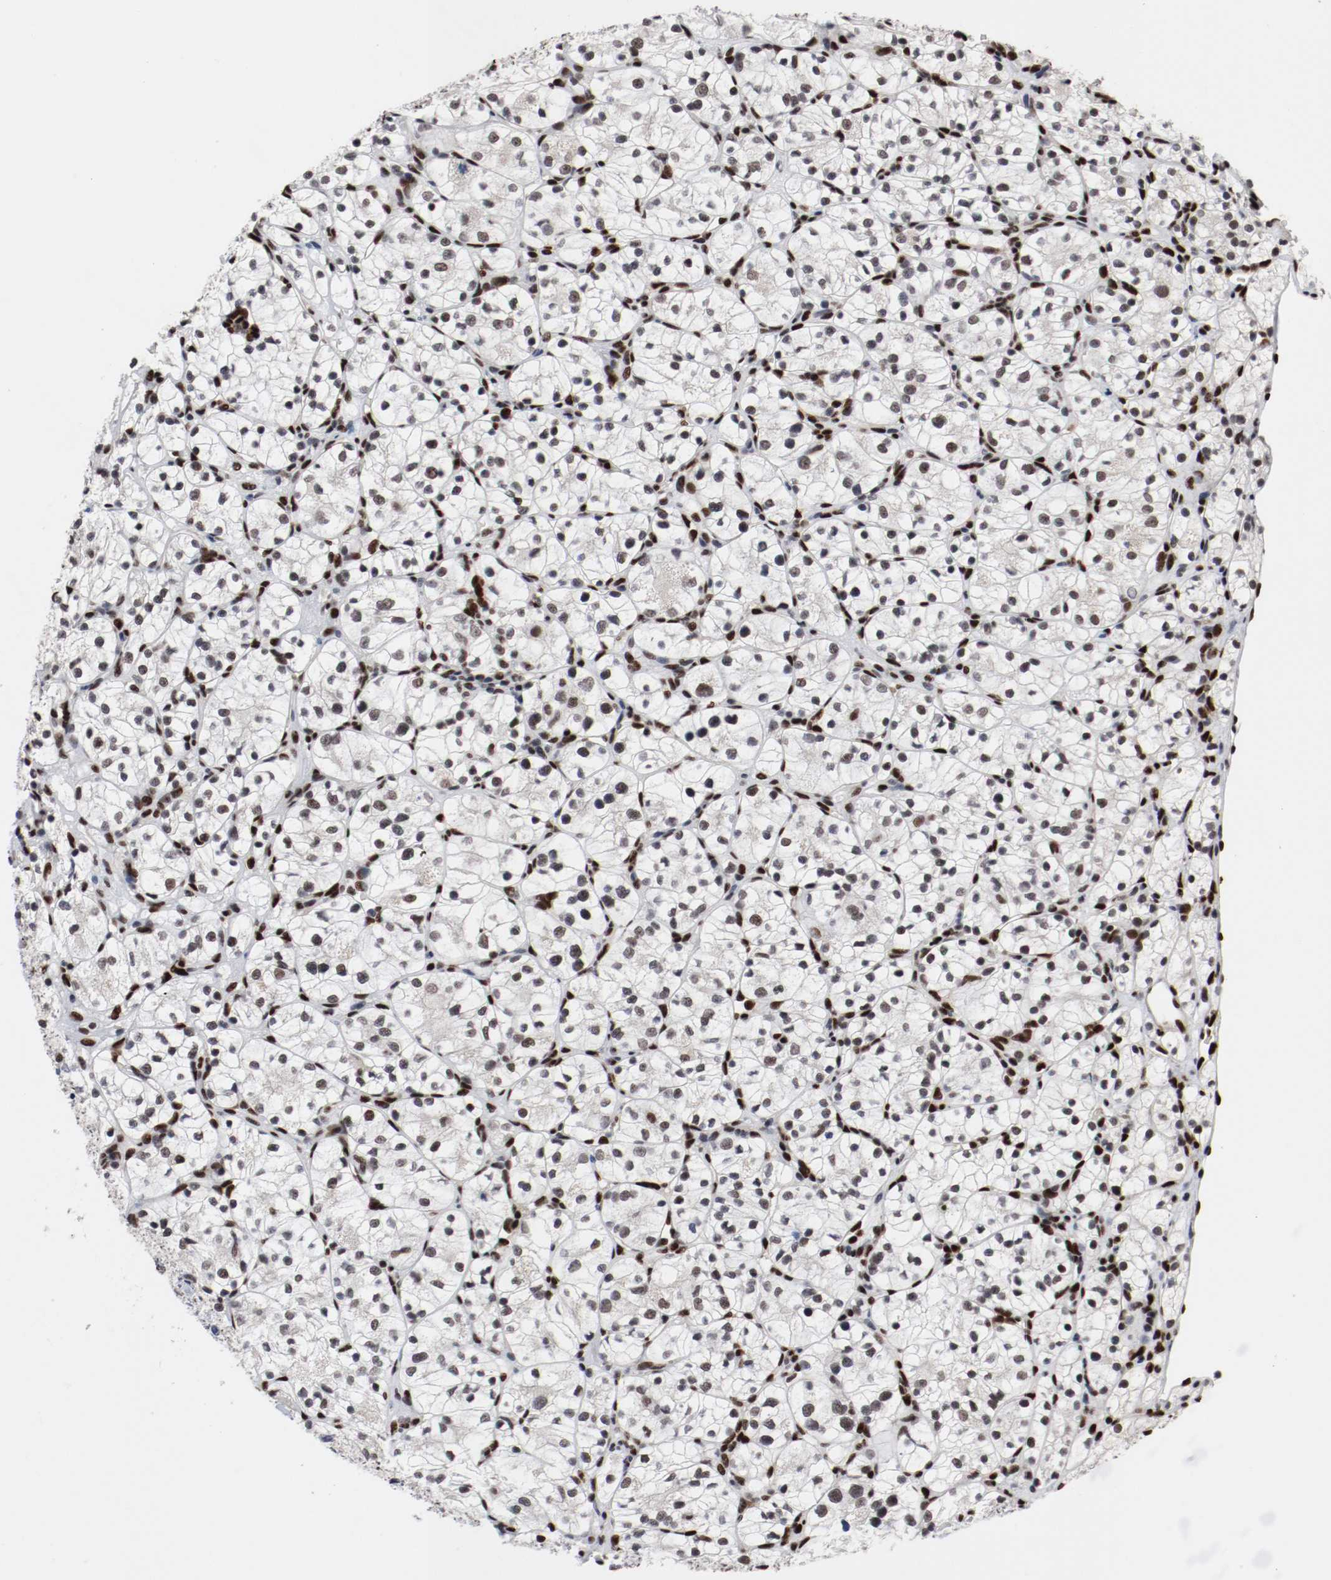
{"staining": {"intensity": "moderate", "quantity": "25%-75%", "location": "nuclear"}, "tissue": "renal cancer", "cell_type": "Tumor cells", "image_type": "cancer", "snomed": [{"axis": "morphology", "description": "Adenocarcinoma, NOS"}, {"axis": "topography", "description": "Kidney"}], "caption": "Moderate nuclear positivity is seen in approximately 25%-75% of tumor cells in renal cancer (adenocarcinoma). The protein is stained brown, and the nuclei are stained in blue (DAB (3,3'-diaminobenzidine) IHC with brightfield microscopy, high magnification).", "gene": "MEF2D", "patient": {"sex": "female", "age": 60}}